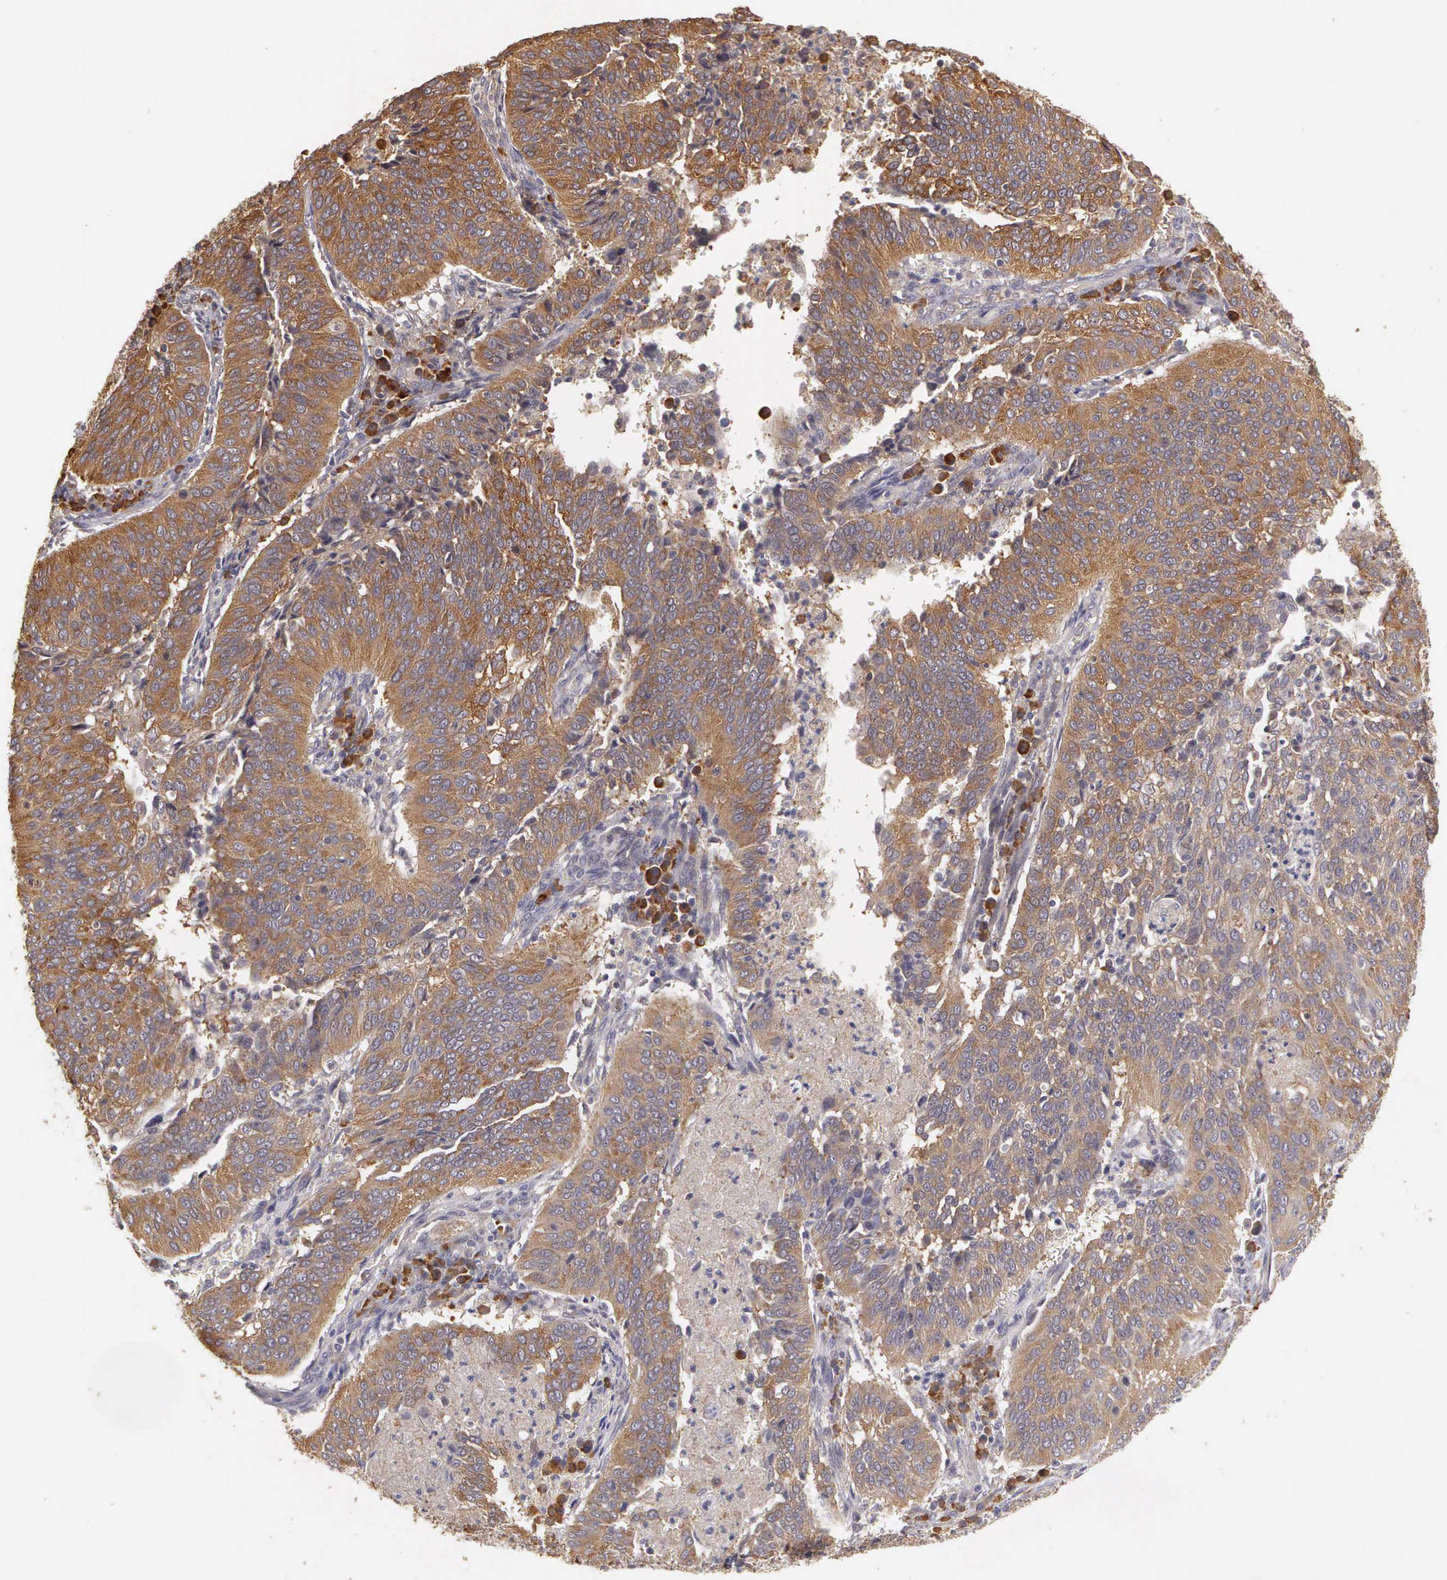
{"staining": {"intensity": "strong", "quantity": ">75%", "location": "cytoplasmic/membranous"}, "tissue": "cervical cancer", "cell_type": "Tumor cells", "image_type": "cancer", "snomed": [{"axis": "morphology", "description": "Squamous cell carcinoma, NOS"}, {"axis": "topography", "description": "Cervix"}], "caption": "This image reveals IHC staining of human cervical cancer, with high strong cytoplasmic/membranous positivity in about >75% of tumor cells.", "gene": "EIF5", "patient": {"sex": "female", "age": 39}}